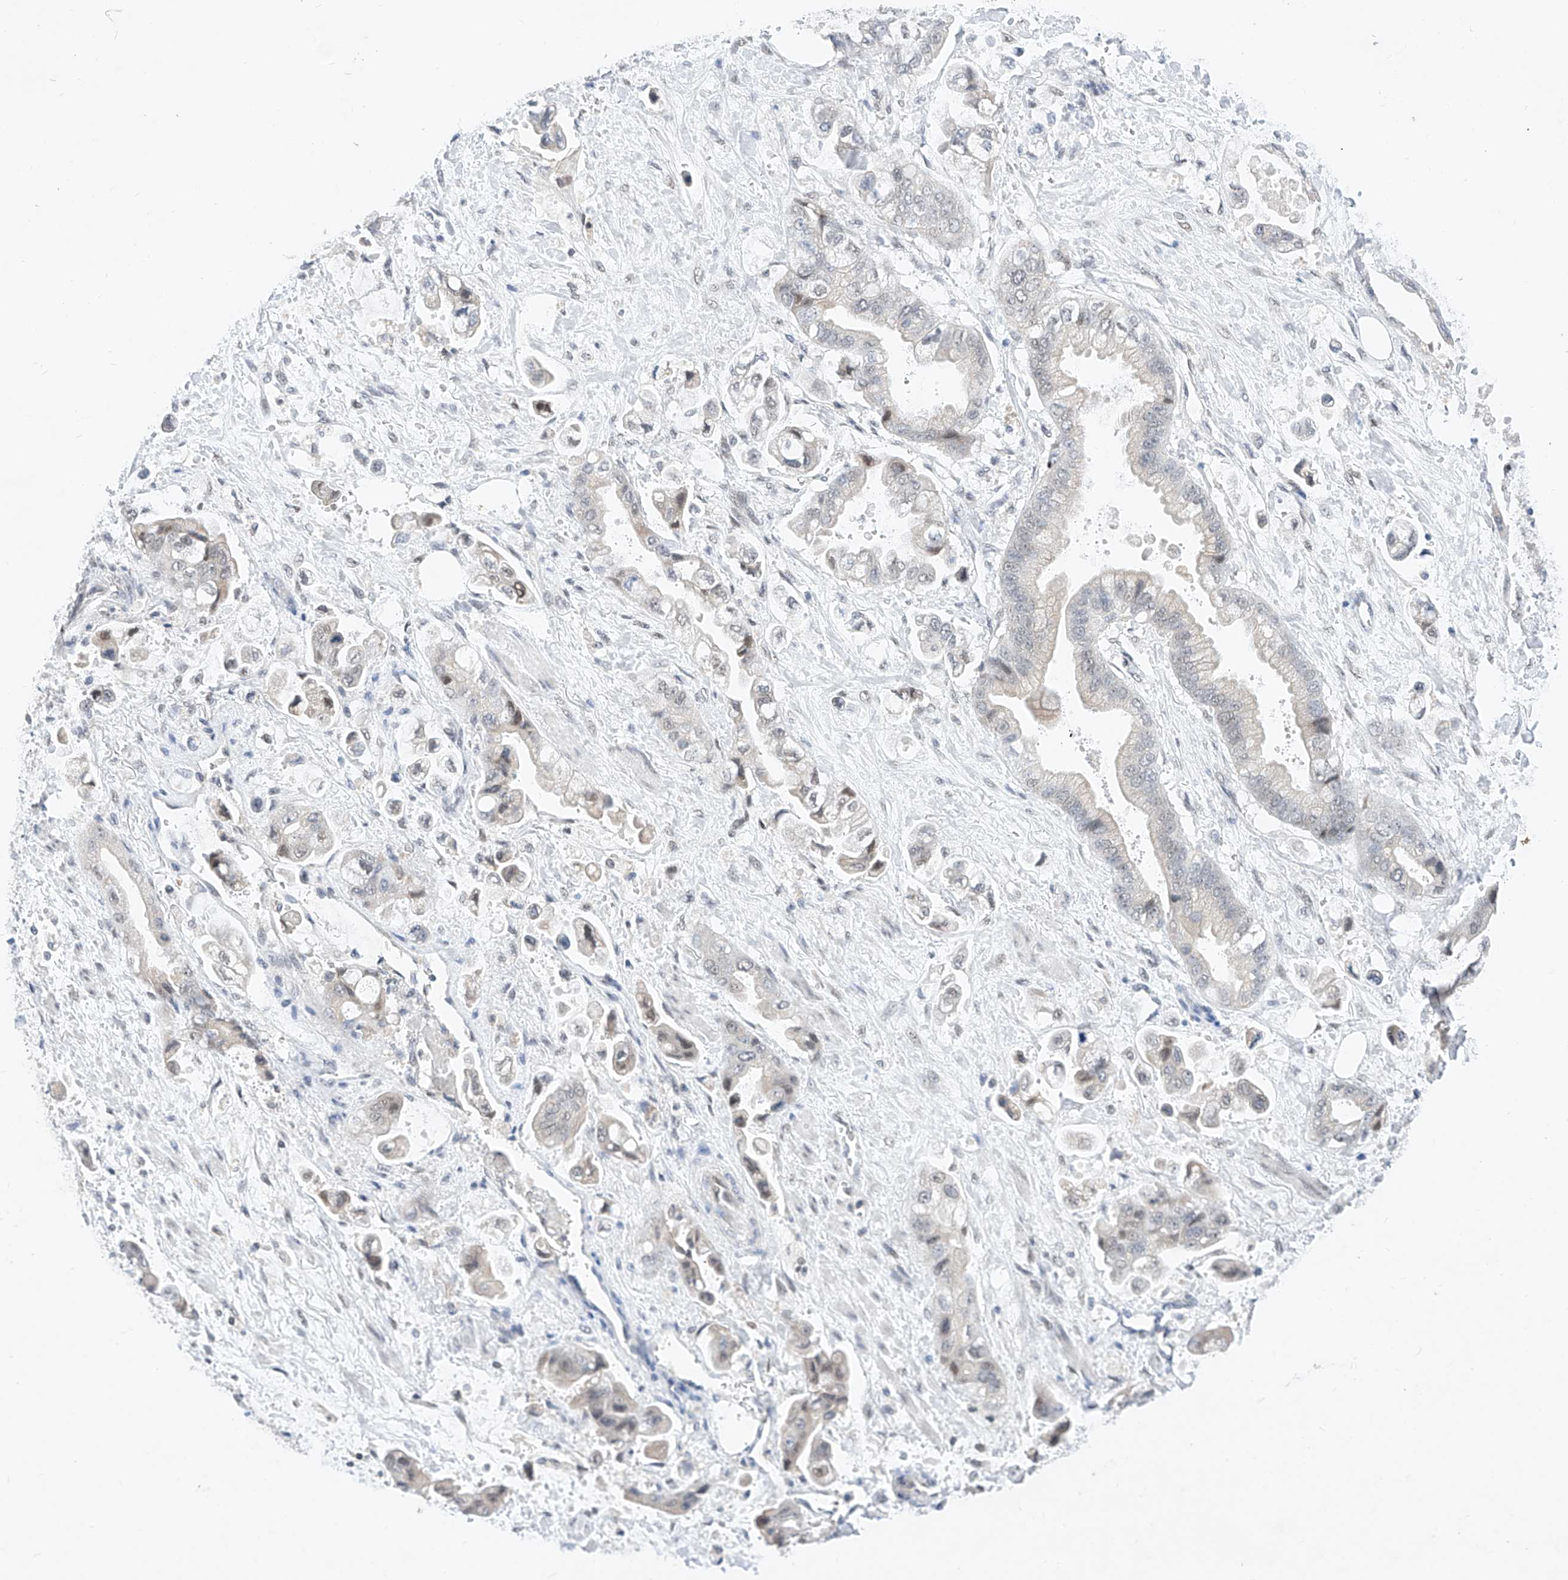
{"staining": {"intensity": "weak", "quantity": "<25%", "location": "nuclear"}, "tissue": "stomach cancer", "cell_type": "Tumor cells", "image_type": "cancer", "snomed": [{"axis": "morphology", "description": "Adenocarcinoma, NOS"}, {"axis": "topography", "description": "Stomach"}], "caption": "A histopathology image of stomach adenocarcinoma stained for a protein shows no brown staining in tumor cells.", "gene": "KCNJ1", "patient": {"sex": "male", "age": 62}}